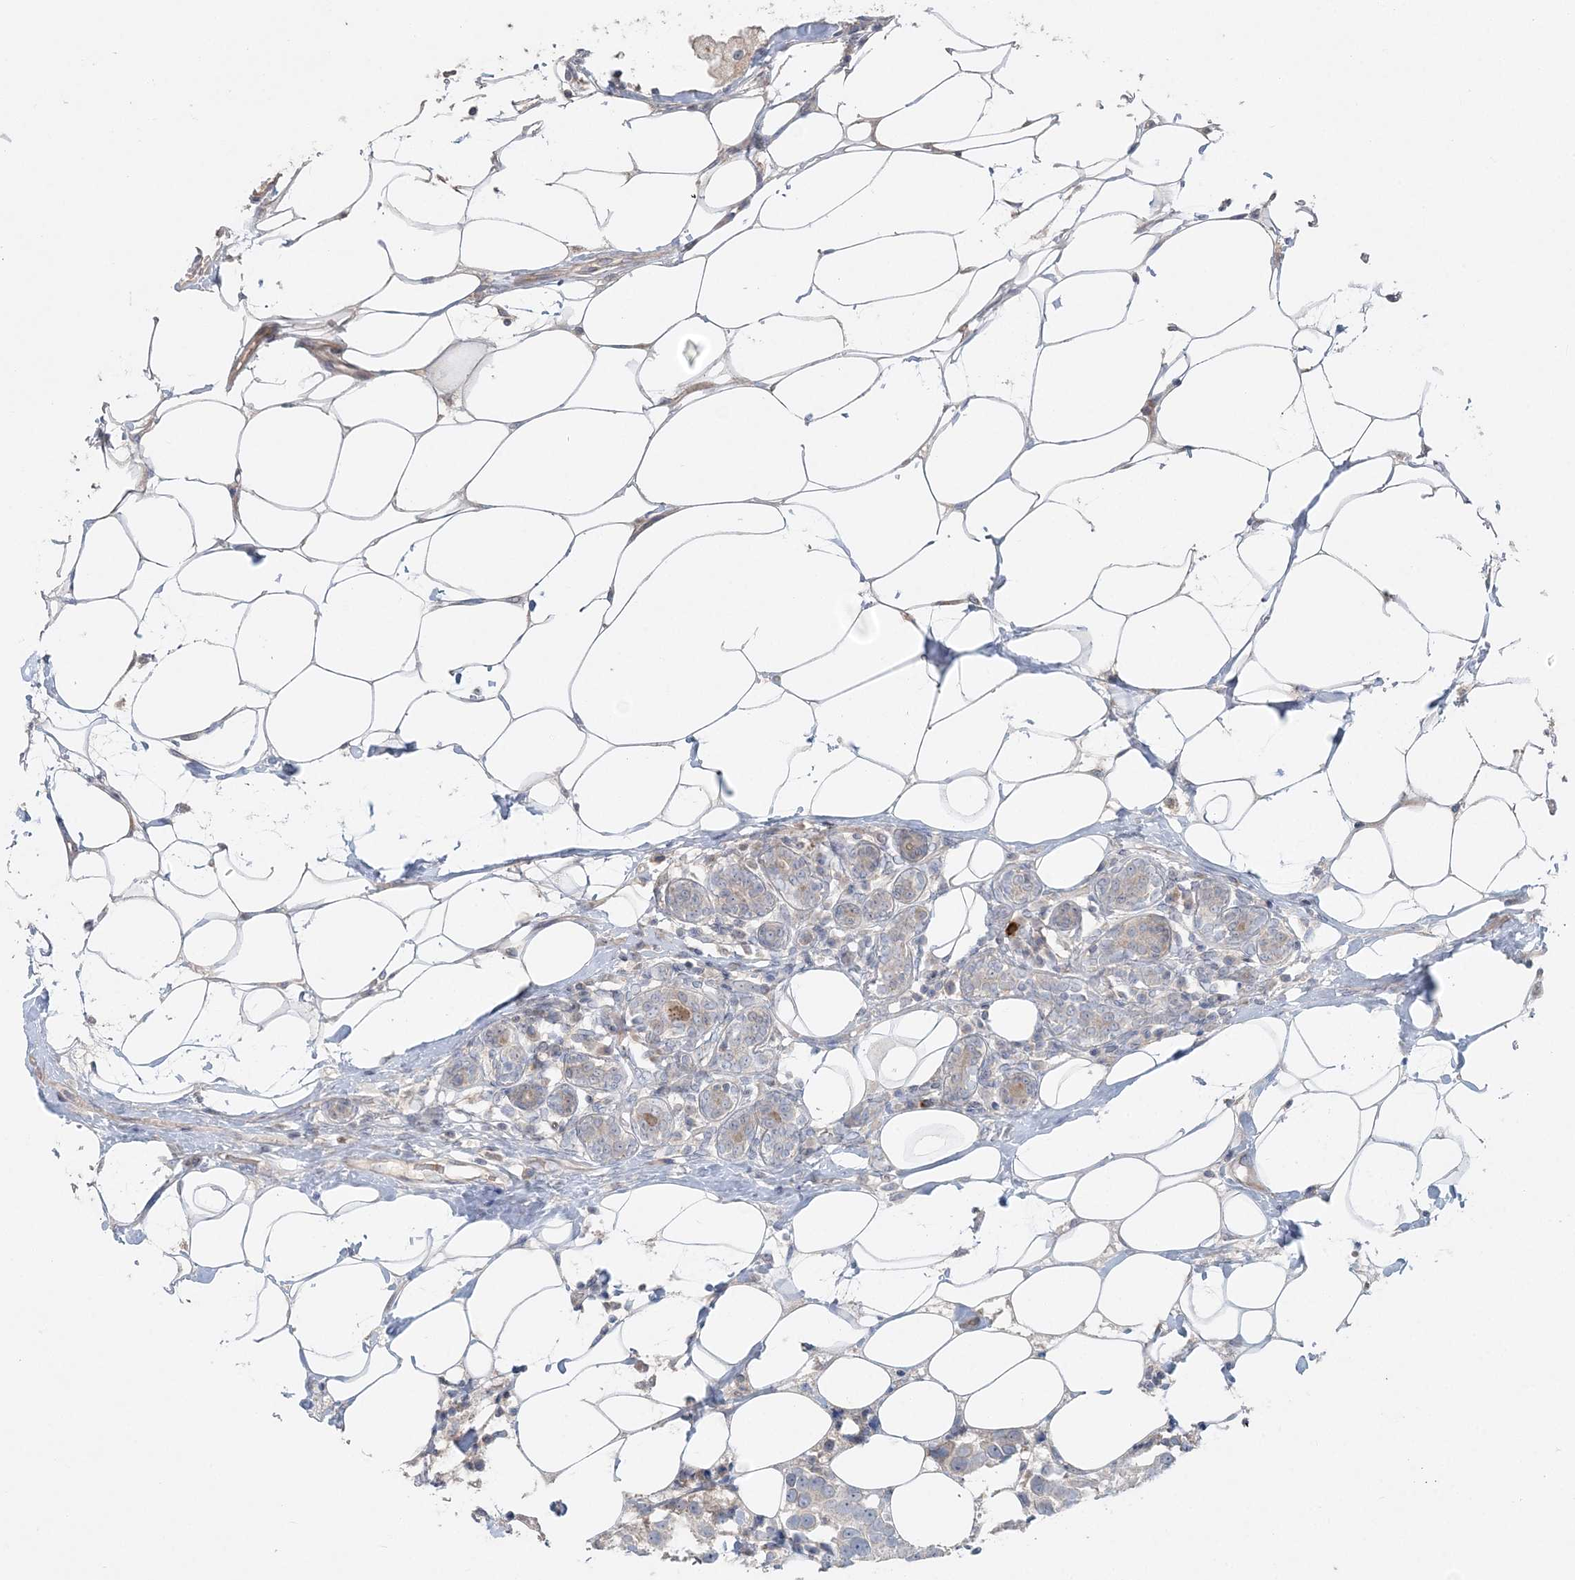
{"staining": {"intensity": "negative", "quantity": "none", "location": "none"}, "tissue": "breast cancer", "cell_type": "Tumor cells", "image_type": "cancer", "snomed": [{"axis": "morphology", "description": "Normal tissue, NOS"}, {"axis": "morphology", "description": "Duct carcinoma"}, {"axis": "topography", "description": "Breast"}], "caption": "Immunohistochemistry image of neoplastic tissue: human breast infiltrating ductal carcinoma stained with DAB (3,3'-diaminobenzidine) reveals no significant protein expression in tumor cells.", "gene": "SLC4A10", "patient": {"sex": "female", "age": 39}}